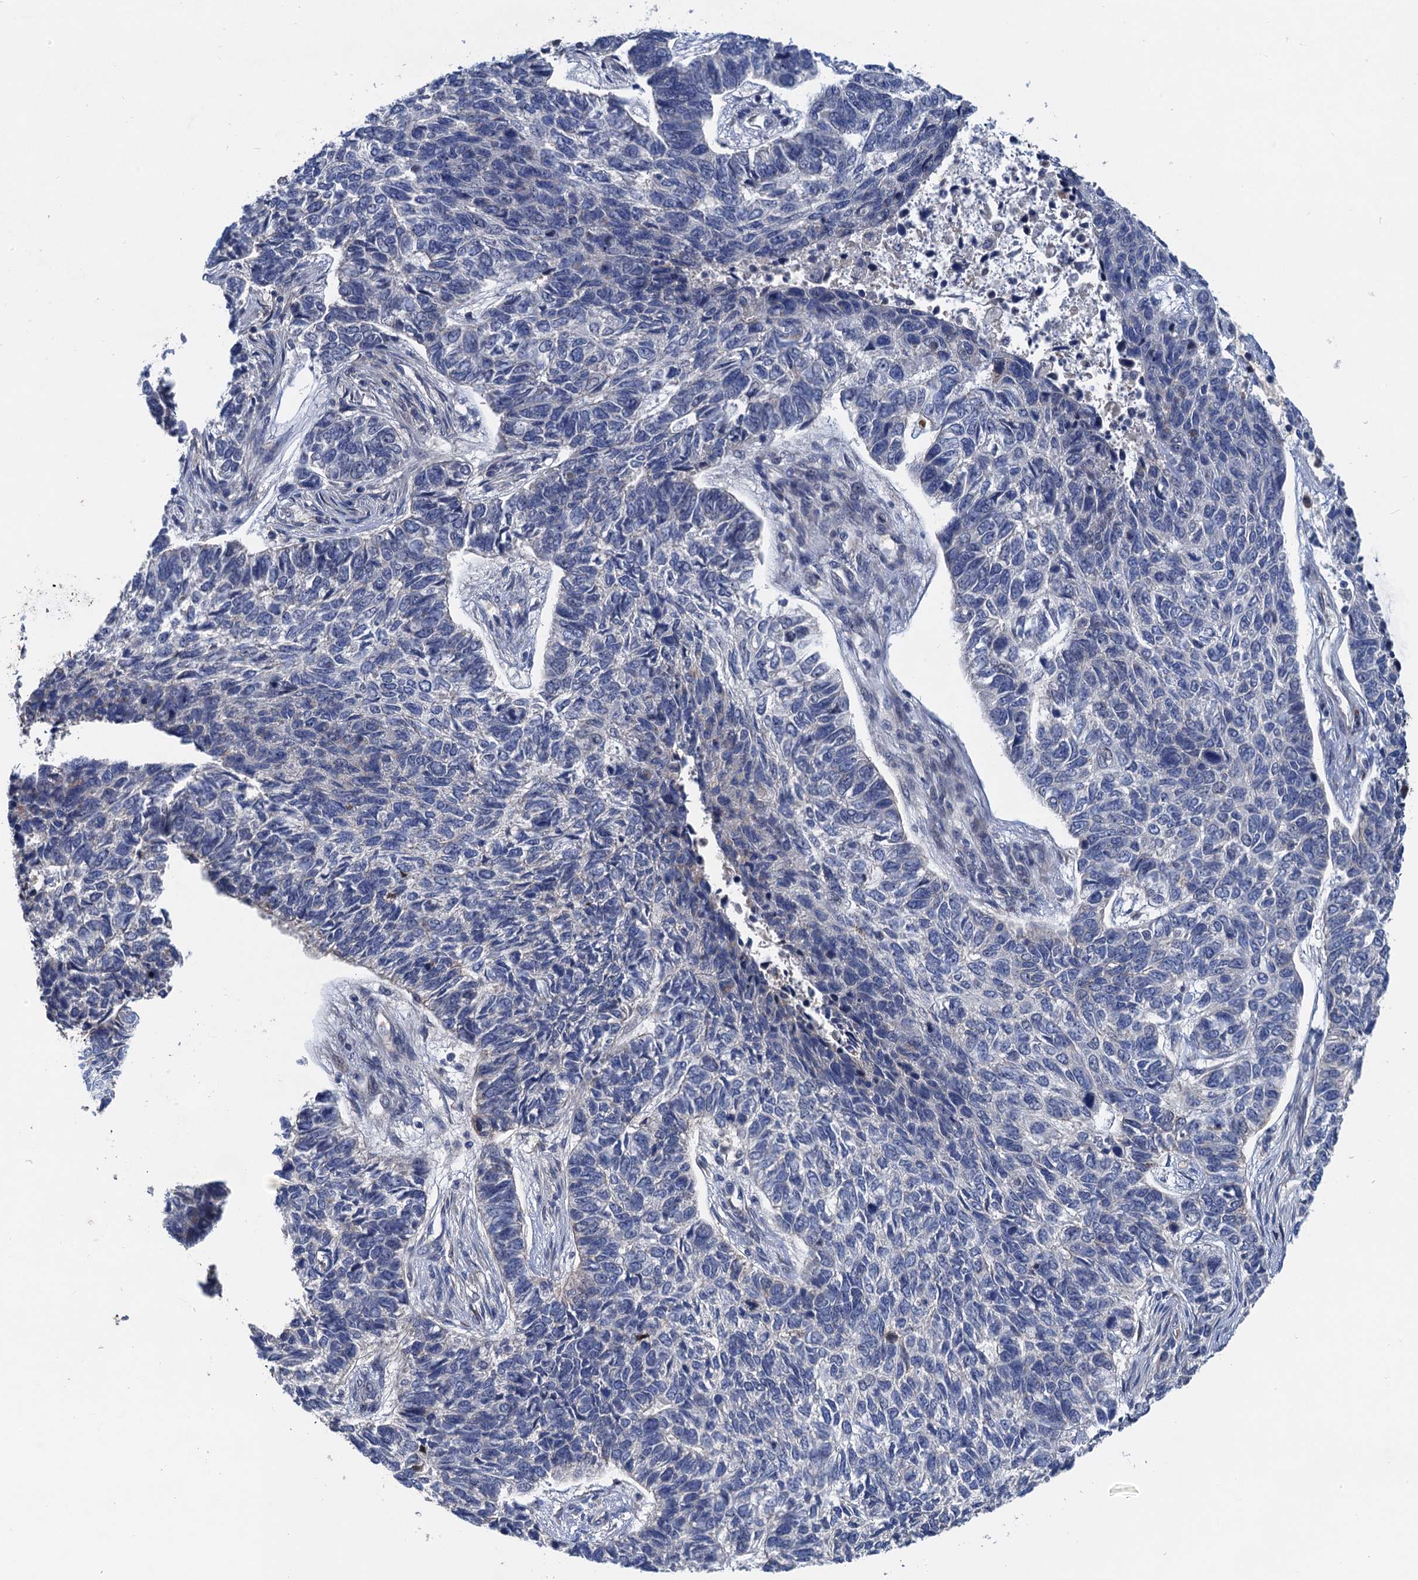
{"staining": {"intensity": "negative", "quantity": "none", "location": "none"}, "tissue": "skin cancer", "cell_type": "Tumor cells", "image_type": "cancer", "snomed": [{"axis": "morphology", "description": "Basal cell carcinoma"}, {"axis": "topography", "description": "Skin"}], "caption": "A high-resolution histopathology image shows immunohistochemistry staining of basal cell carcinoma (skin), which displays no significant staining in tumor cells.", "gene": "TRAF7", "patient": {"sex": "female", "age": 65}}